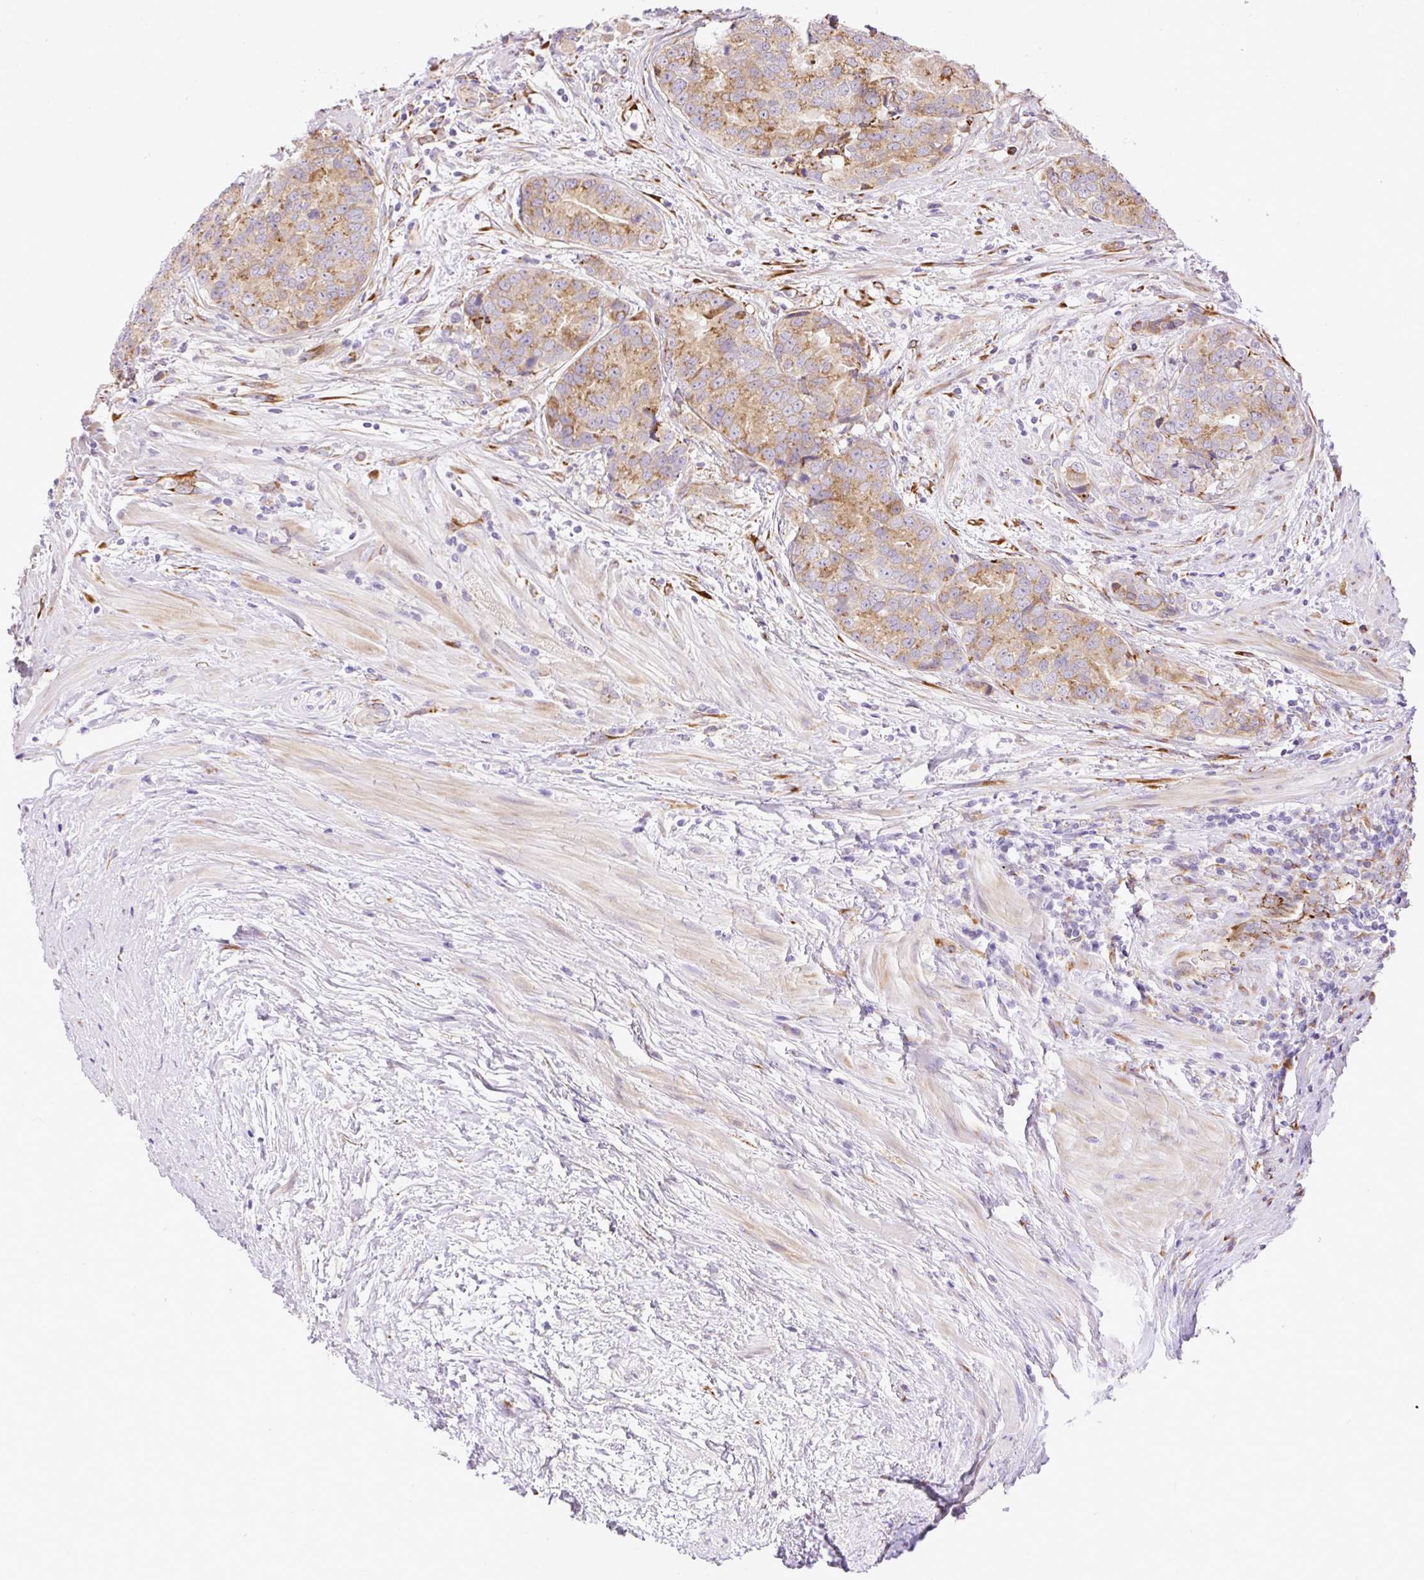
{"staining": {"intensity": "moderate", "quantity": ">75%", "location": "cytoplasmic/membranous"}, "tissue": "prostate cancer", "cell_type": "Tumor cells", "image_type": "cancer", "snomed": [{"axis": "morphology", "description": "Adenocarcinoma, High grade"}, {"axis": "topography", "description": "Prostate"}], "caption": "This image reveals IHC staining of prostate high-grade adenocarcinoma, with medium moderate cytoplasmic/membranous staining in approximately >75% of tumor cells.", "gene": "RAB30", "patient": {"sex": "male", "age": 68}}